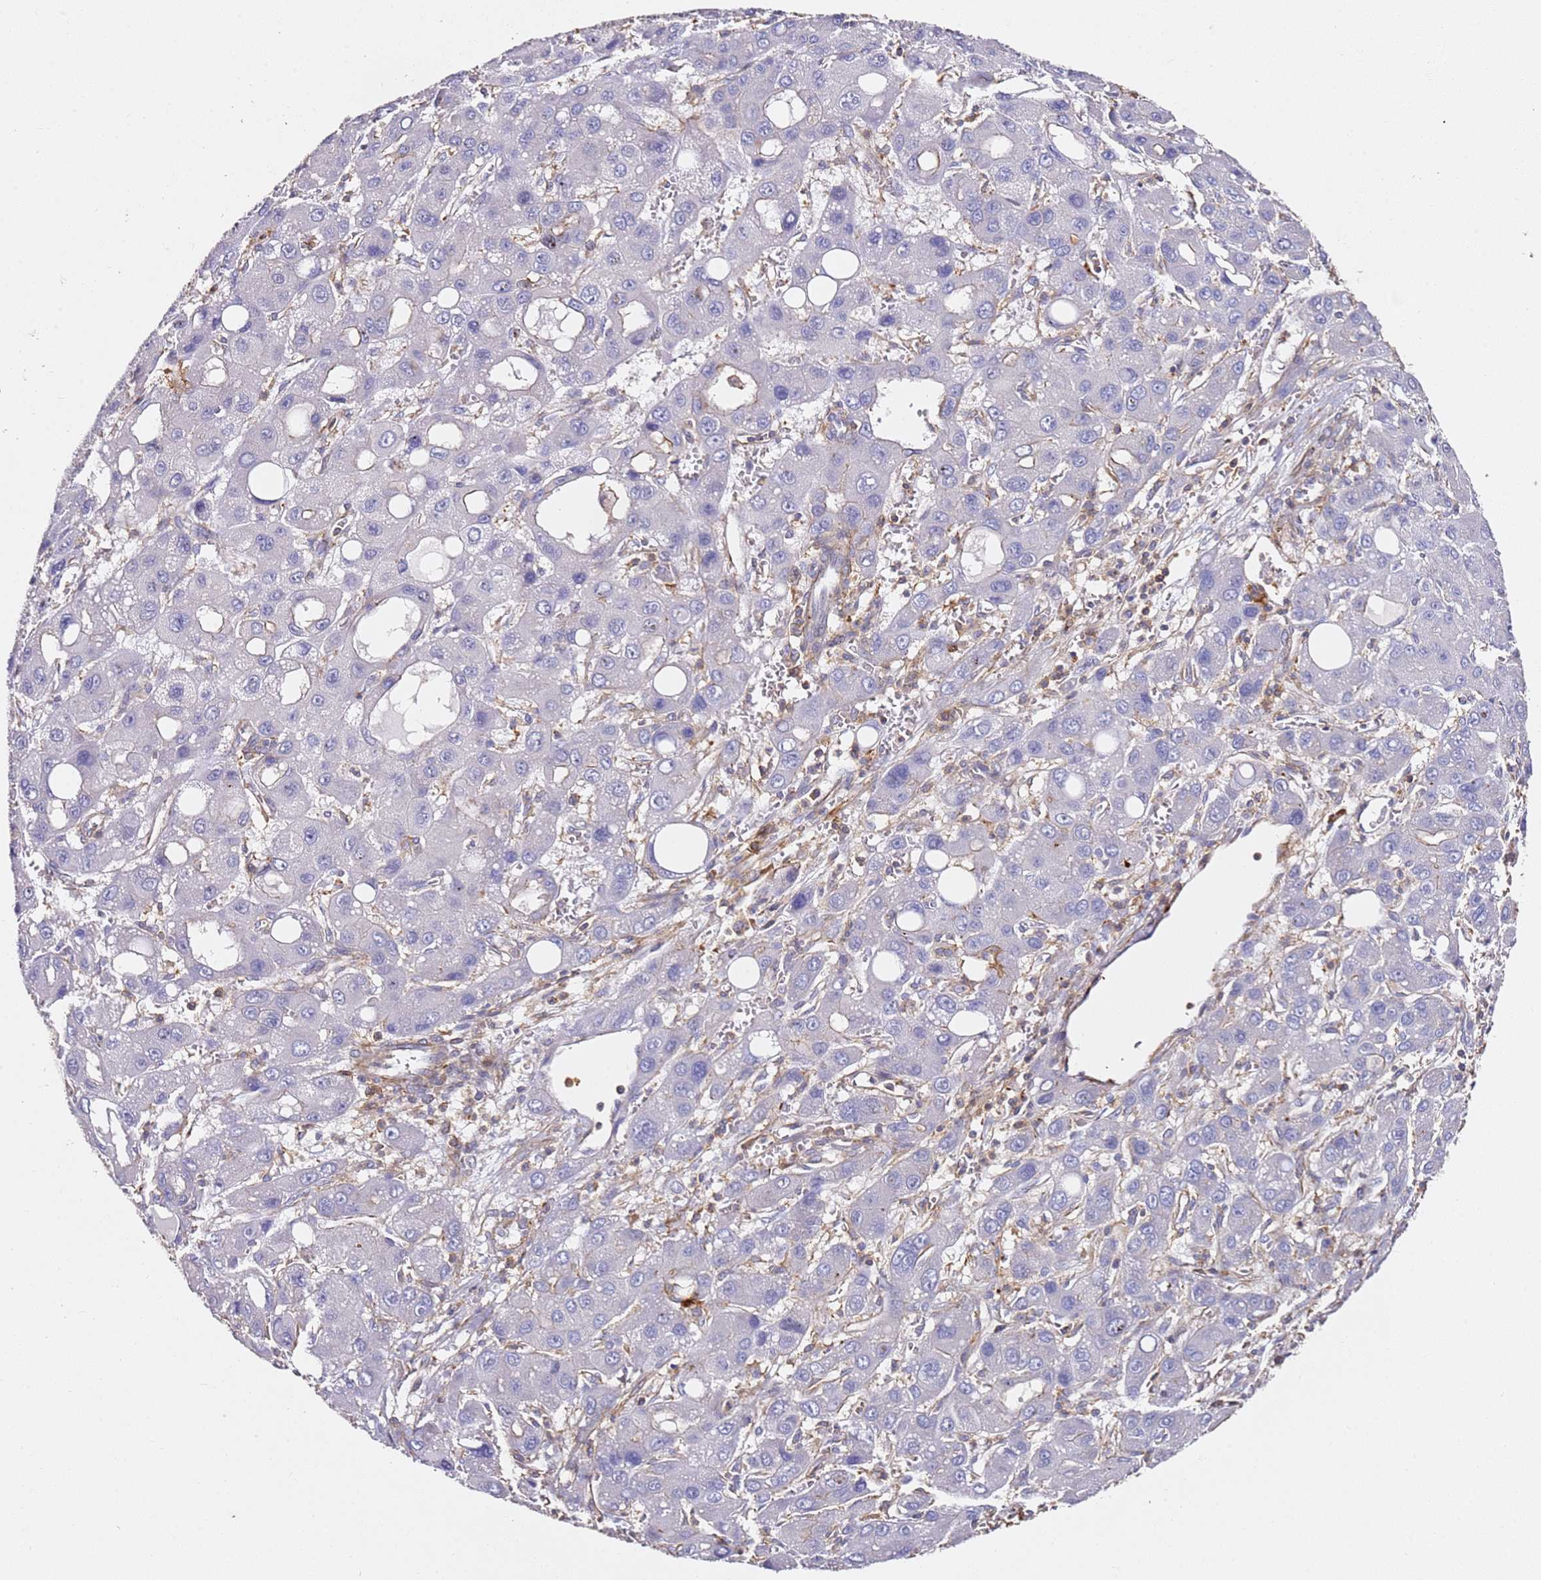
{"staining": {"intensity": "negative", "quantity": "none", "location": "none"}, "tissue": "liver cancer", "cell_type": "Tumor cells", "image_type": "cancer", "snomed": [{"axis": "morphology", "description": "Carcinoma, Hepatocellular, NOS"}, {"axis": "topography", "description": "Liver"}], "caption": "The image demonstrates no staining of tumor cells in liver hepatocellular carcinoma.", "gene": "ZNF671", "patient": {"sex": "male", "age": 55}}